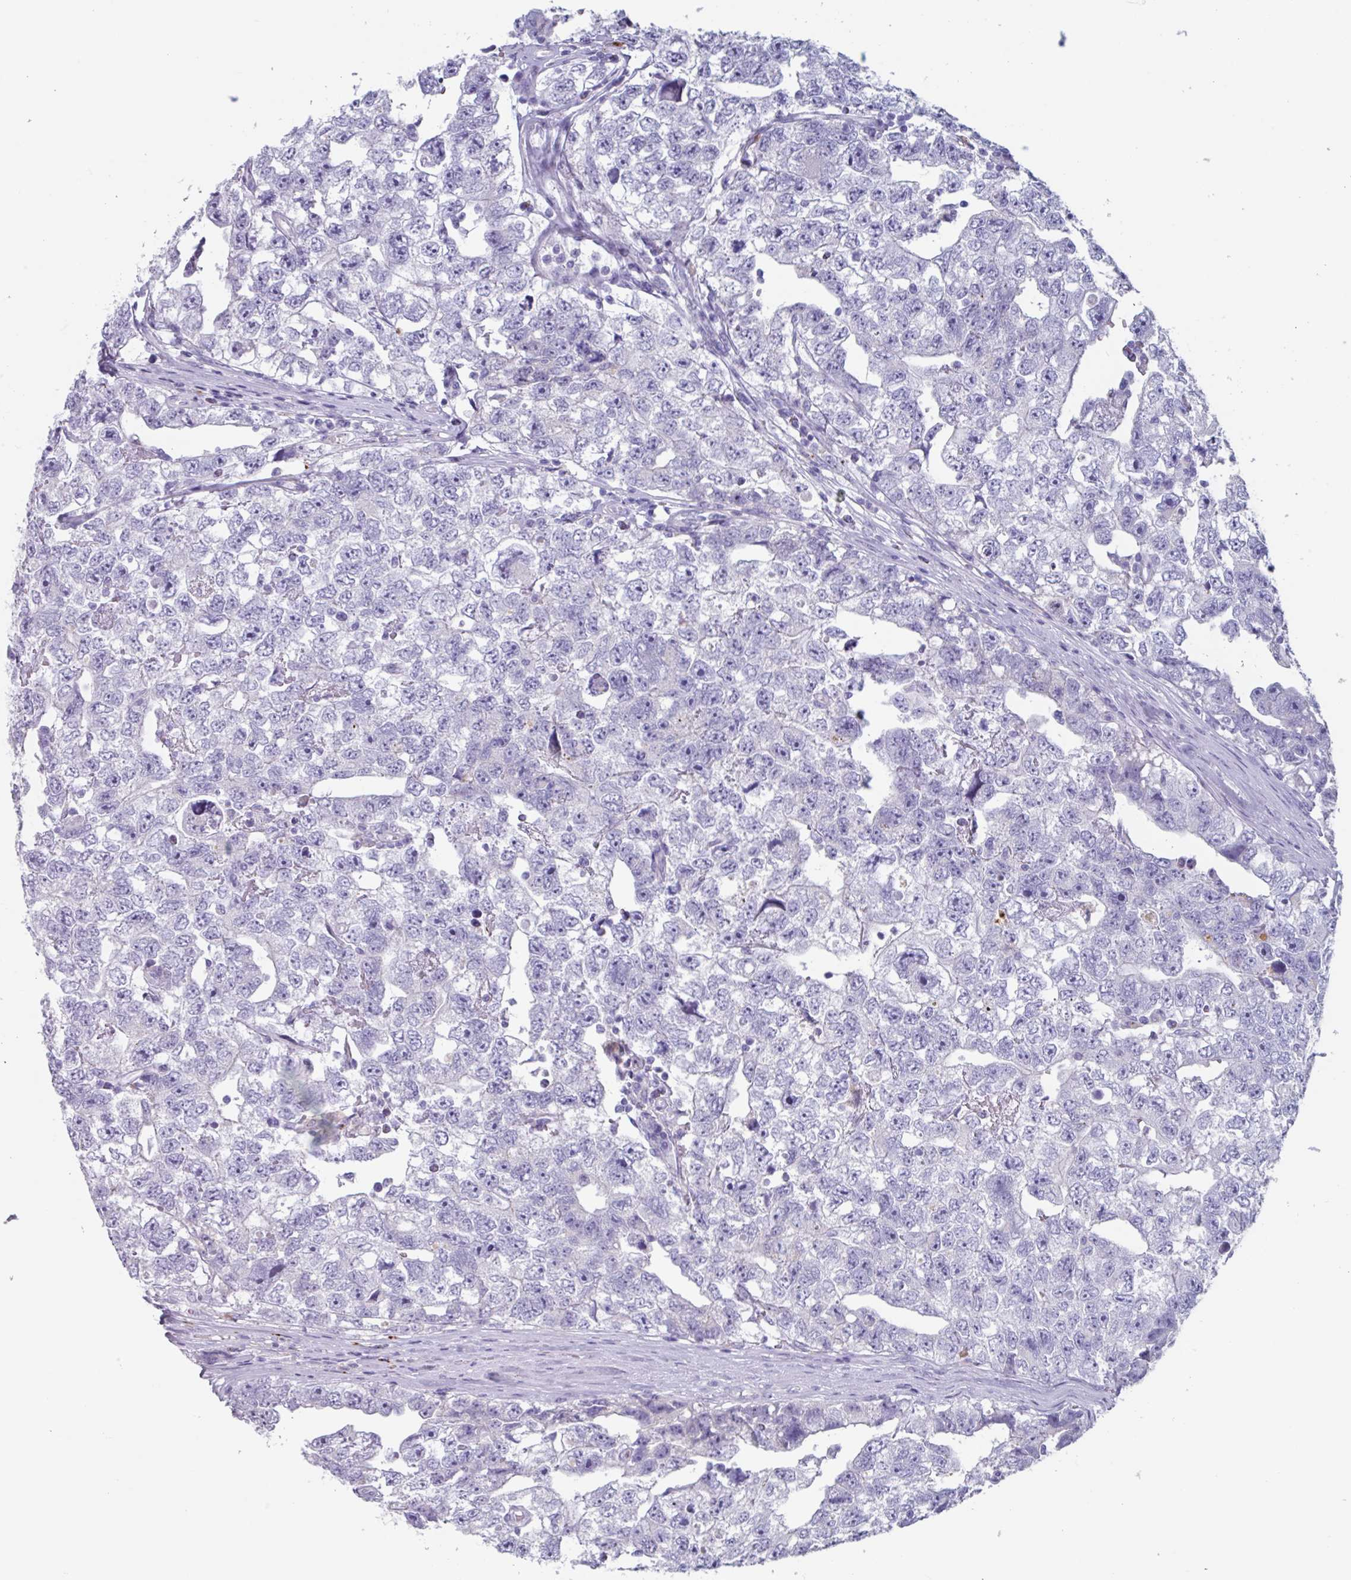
{"staining": {"intensity": "negative", "quantity": "none", "location": "none"}, "tissue": "testis cancer", "cell_type": "Tumor cells", "image_type": "cancer", "snomed": [{"axis": "morphology", "description": "Carcinoma, Embryonal, NOS"}, {"axis": "topography", "description": "Testis"}], "caption": "Immunohistochemistry of testis cancer (embryonal carcinoma) shows no positivity in tumor cells.", "gene": "OR2T10", "patient": {"sex": "male", "age": 22}}